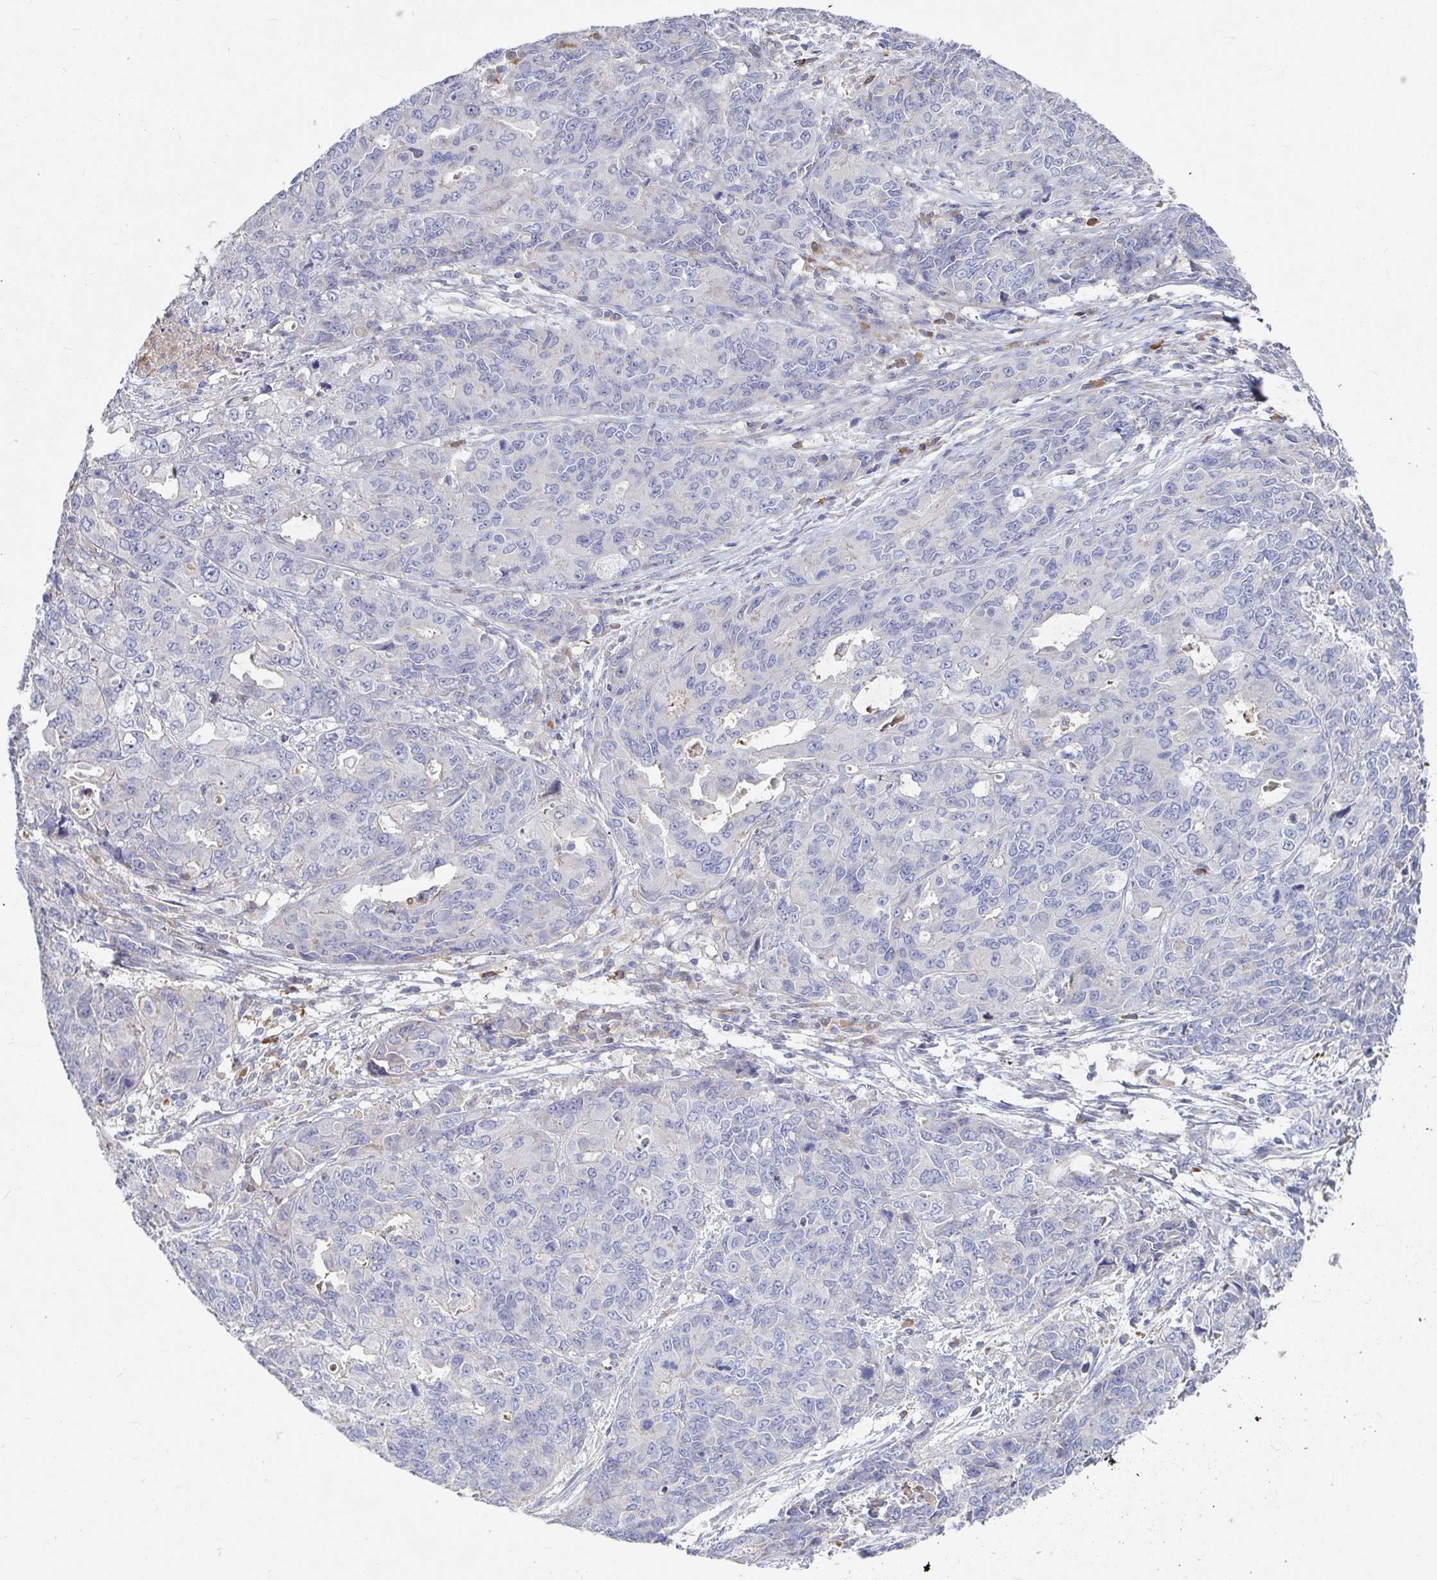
{"staining": {"intensity": "negative", "quantity": "none", "location": "none"}, "tissue": "endometrial cancer", "cell_type": "Tumor cells", "image_type": "cancer", "snomed": [{"axis": "morphology", "description": "Adenocarcinoma, NOS"}, {"axis": "topography", "description": "Uterus"}], "caption": "Tumor cells are negative for brown protein staining in endometrial adenocarcinoma.", "gene": "IRAK2", "patient": {"sex": "female", "age": 79}}